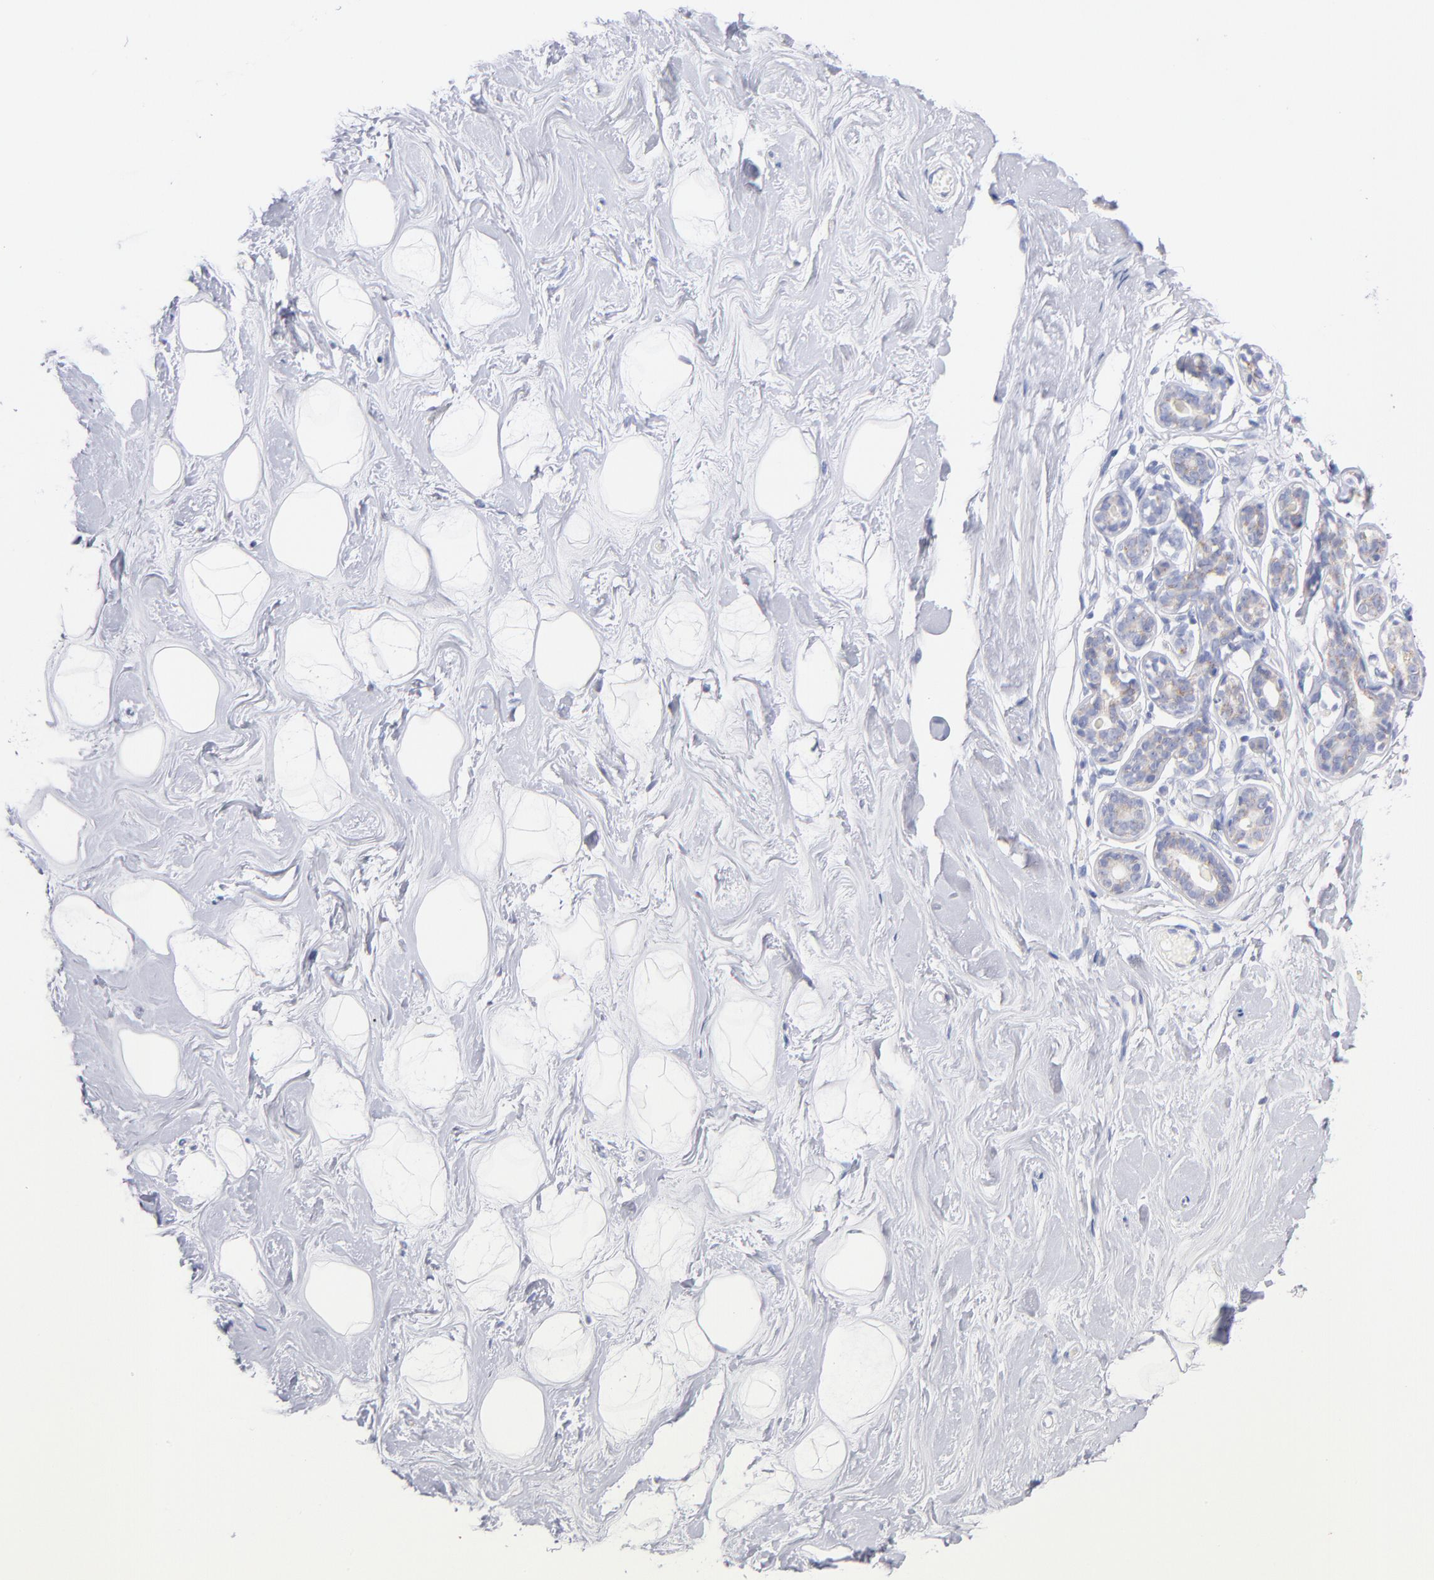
{"staining": {"intensity": "negative", "quantity": "none", "location": "none"}, "tissue": "breast", "cell_type": "Adipocytes", "image_type": "normal", "snomed": [{"axis": "morphology", "description": "Normal tissue, NOS"}, {"axis": "topography", "description": "Breast"}], "caption": "Immunohistochemical staining of normal breast displays no significant positivity in adipocytes. (DAB immunohistochemistry visualized using brightfield microscopy, high magnification).", "gene": "AIFM1", "patient": {"sex": "female", "age": 23}}